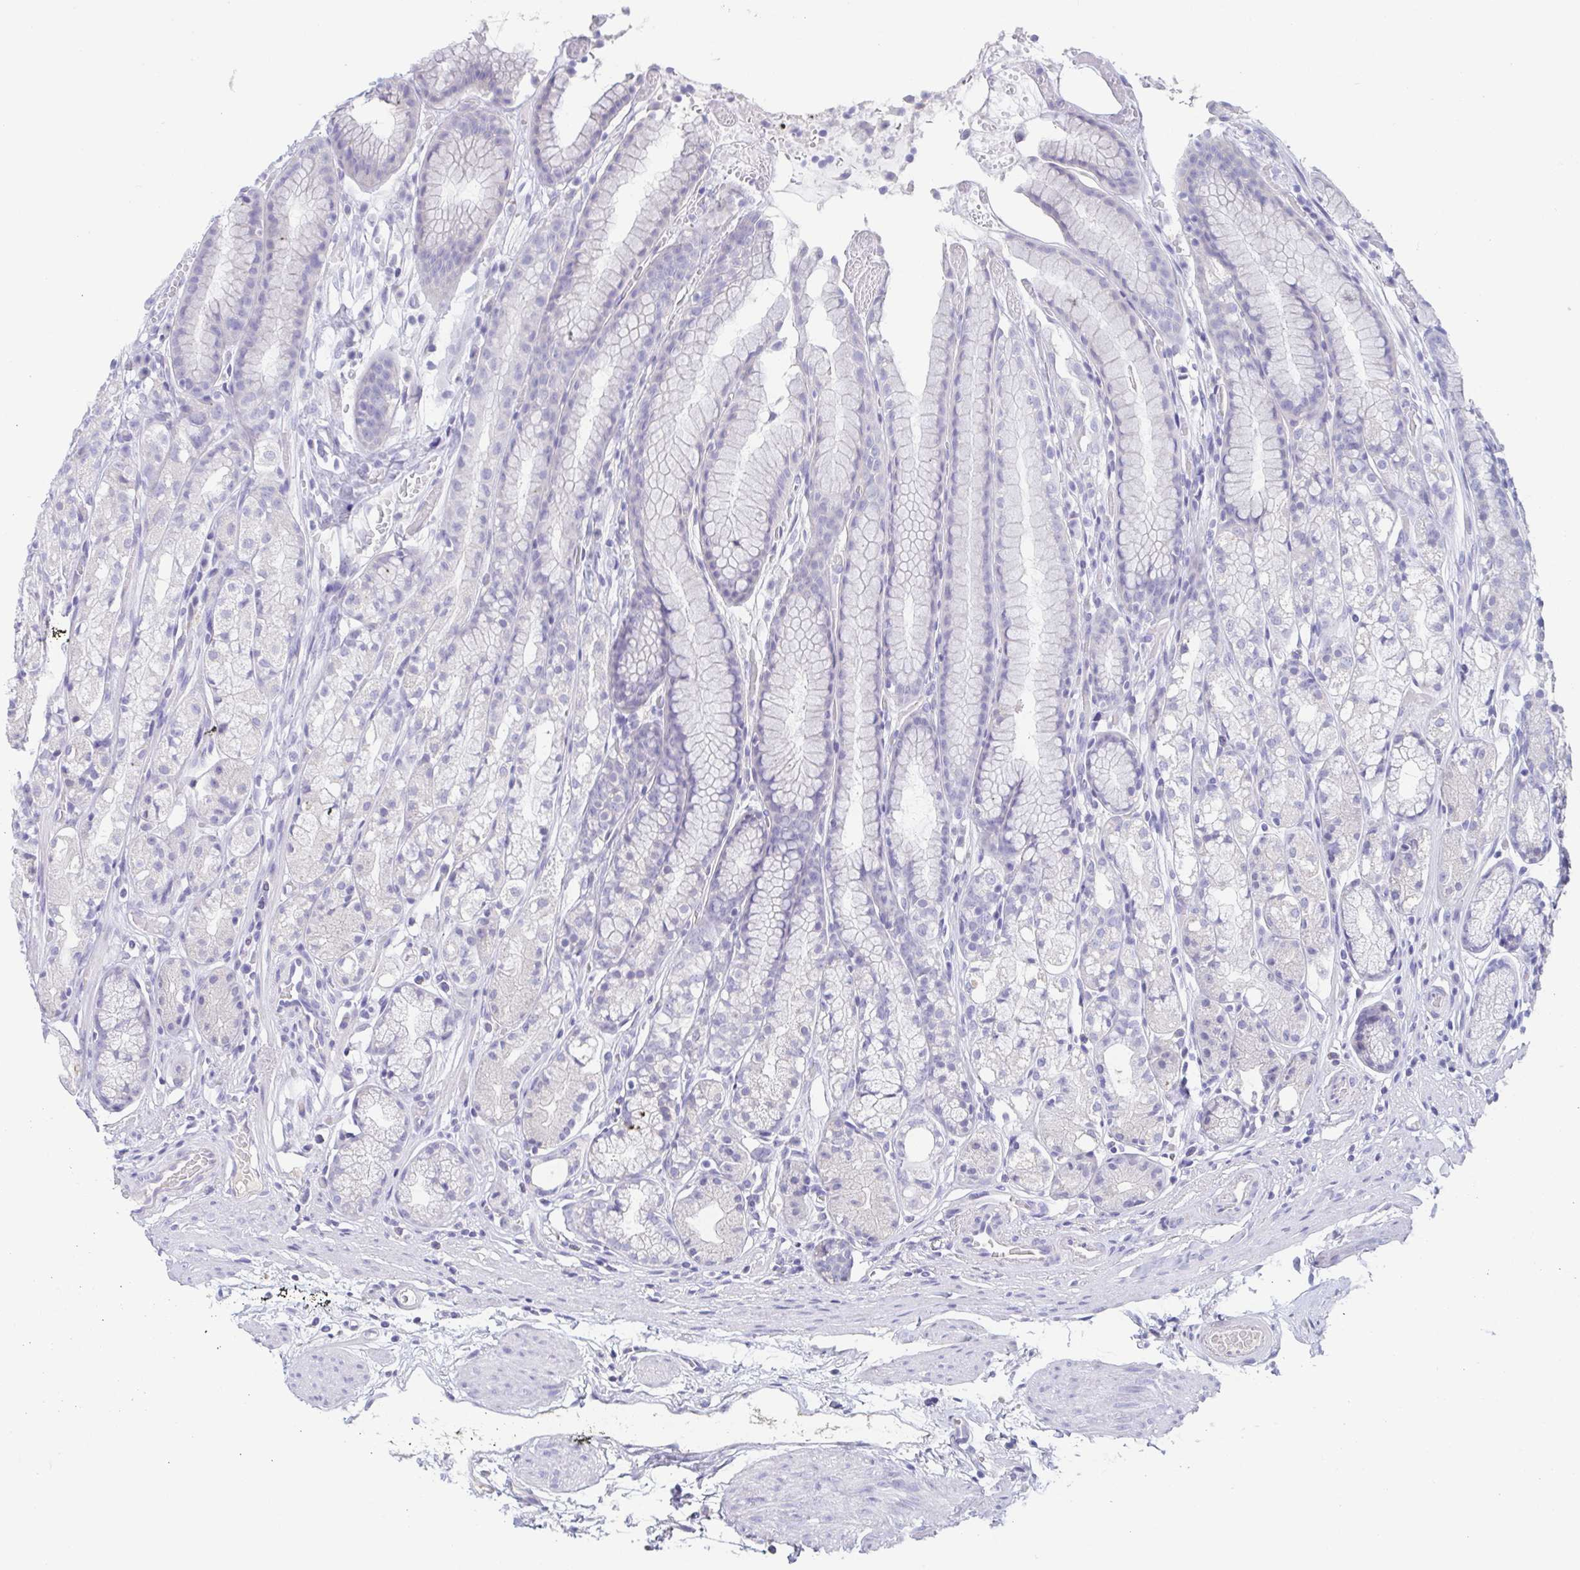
{"staining": {"intensity": "negative", "quantity": "none", "location": "none"}, "tissue": "stomach", "cell_type": "Glandular cells", "image_type": "normal", "snomed": [{"axis": "morphology", "description": "Normal tissue, NOS"}, {"axis": "topography", "description": "Smooth muscle"}, {"axis": "topography", "description": "Stomach"}], "caption": "Immunohistochemical staining of benign stomach demonstrates no significant staining in glandular cells.", "gene": "TREH", "patient": {"sex": "male", "age": 70}}